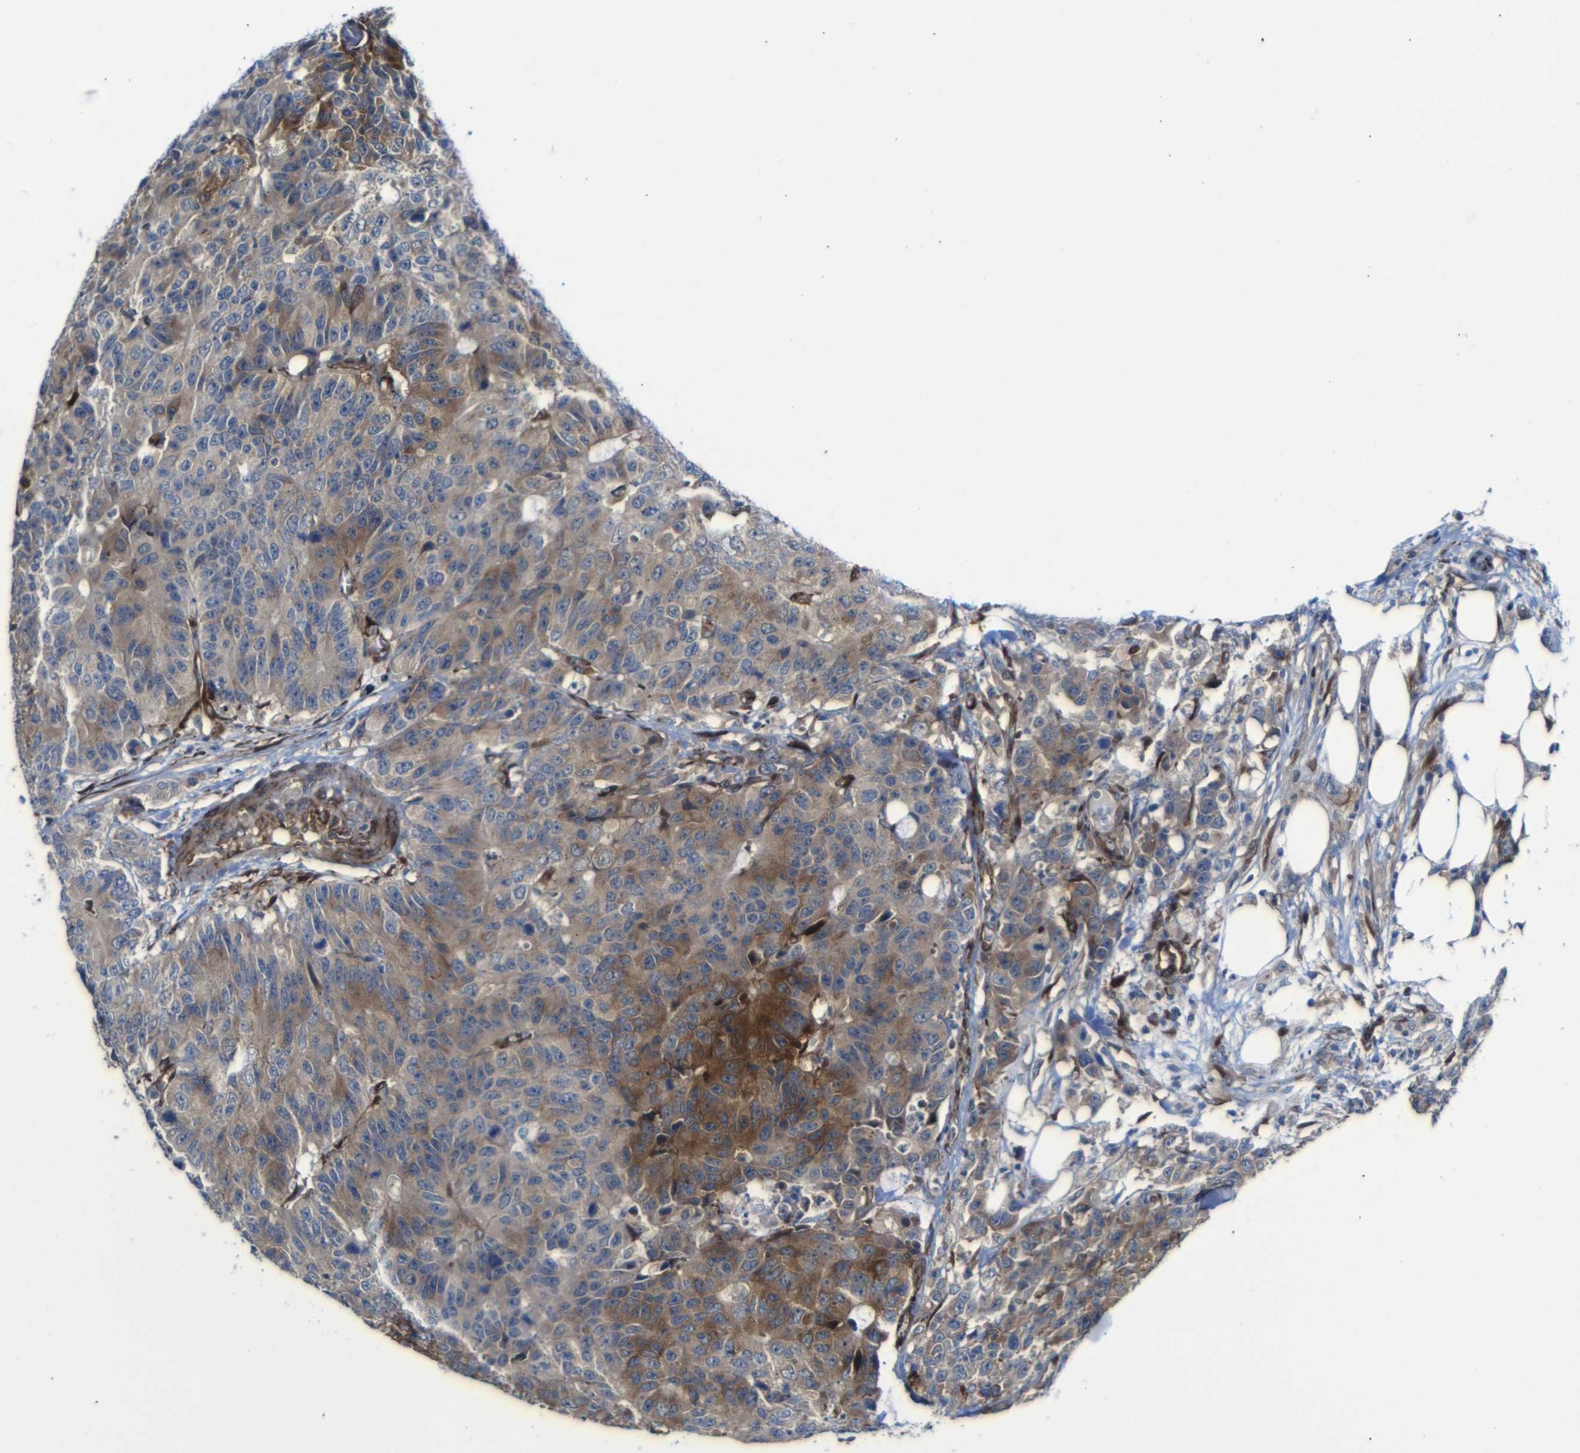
{"staining": {"intensity": "moderate", "quantity": "25%-75%", "location": "cytoplasmic/membranous"}, "tissue": "colorectal cancer", "cell_type": "Tumor cells", "image_type": "cancer", "snomed": [{"axis": "morphology", "description": "Adenocarcinoma, NOS"}, {"axis": "topography", "description": "Colon"}], "caption": "Adenocarcinoma (colorectal) stained with a brown dye reveals moderate cytoplasmic/membranous positive staining in approximately 25%-75% of tumor cells.", "gene": "PARP14", "patient": {"sex": "female", "age": 86}}